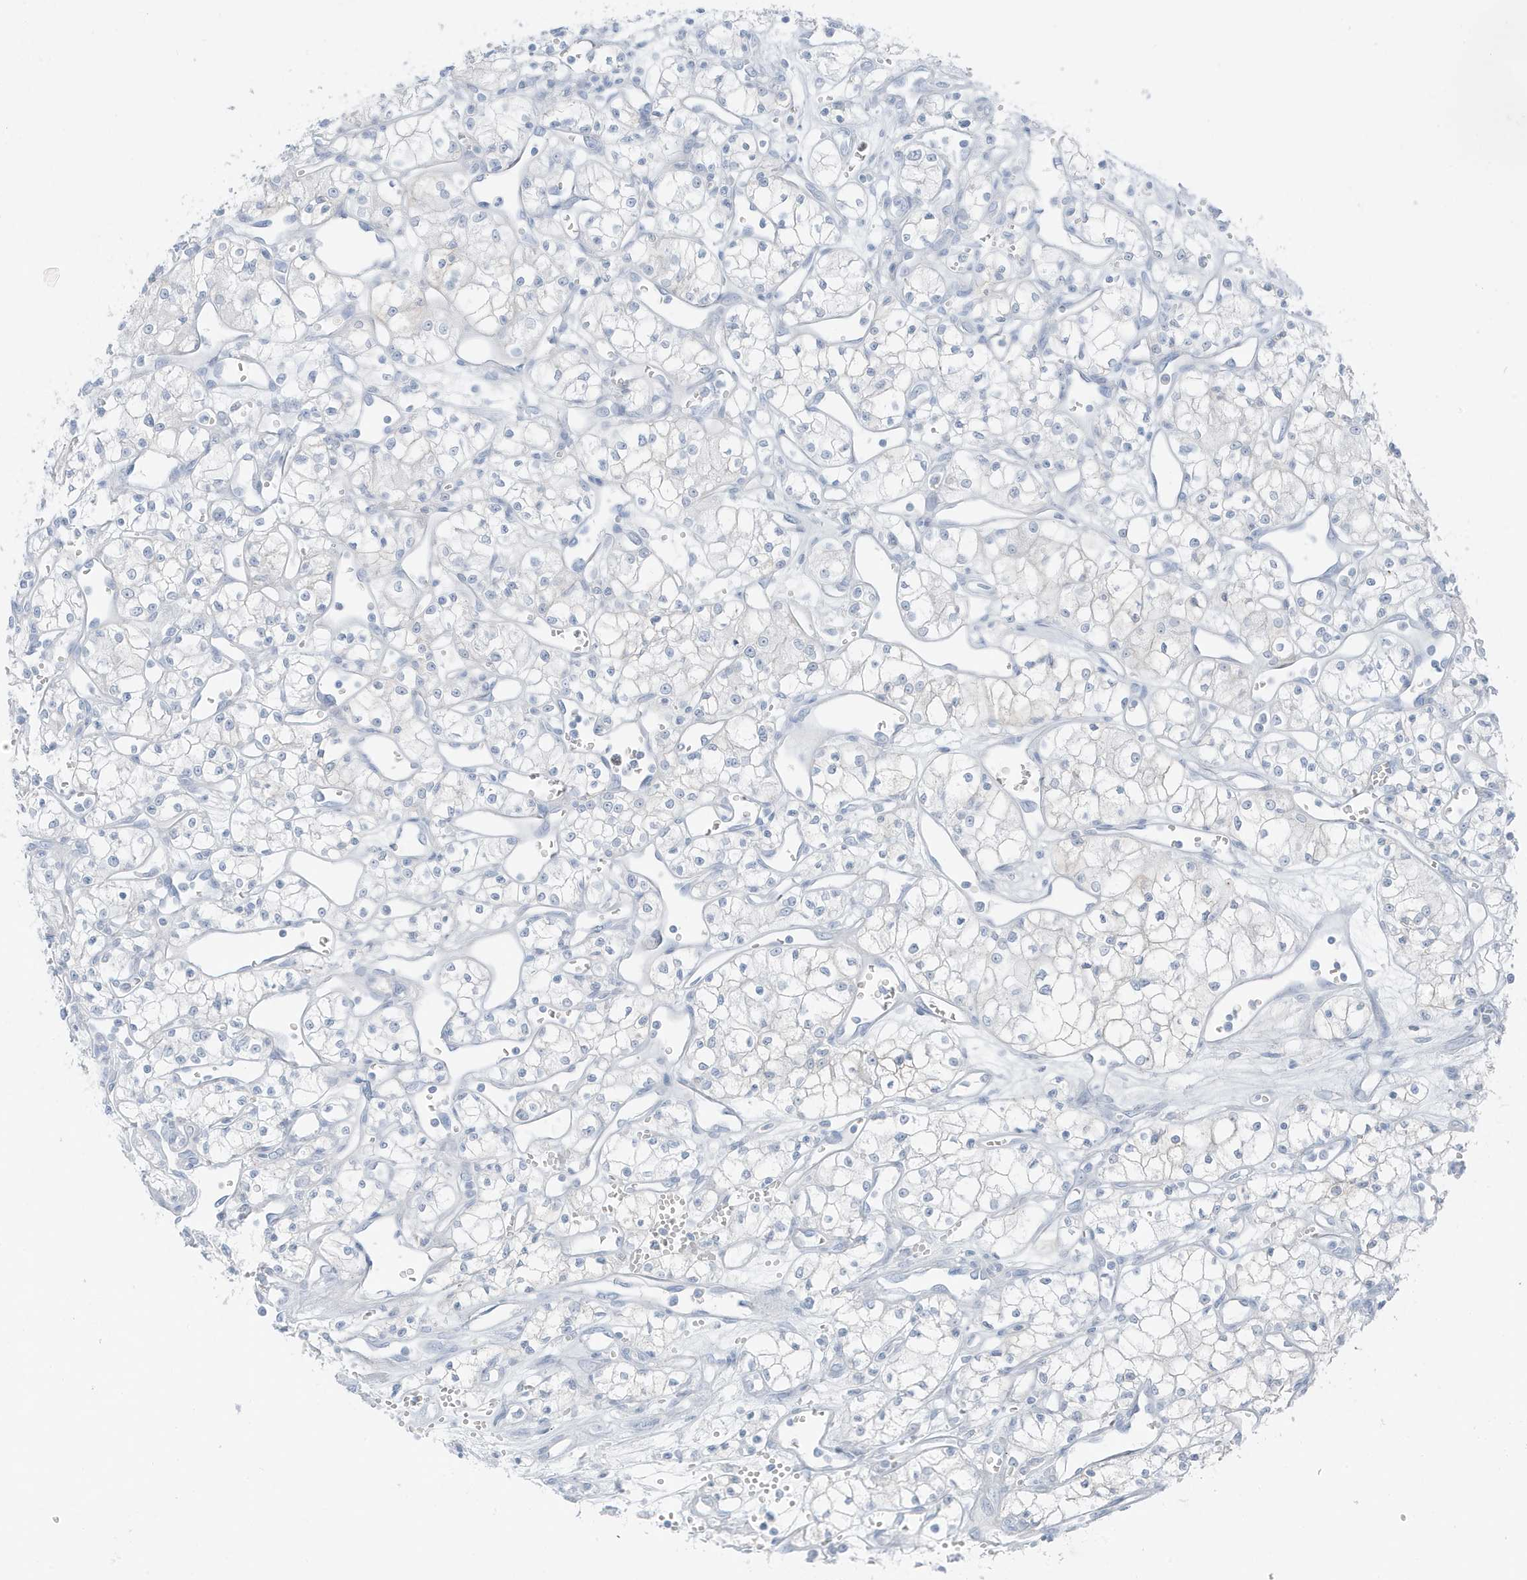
{"staining": {"intensity": "negative", "quantity": "none", "location": "none"}, "tissue": "renal cancer", "cell_type": "Tumor cells", "image_type": "cancer", "snomed": [{"axis": "morphology", "description": "Adenocarcinoma, NOS"}, {"axis": "topography", "description": "Kidney"}], "caption": "Immunohistochemistry (IHC) of adenocarcinoma (renal) displays no positivity in tumor cells.", "gene": "ZFP64", "patient": {"sex": "male", "age": 59}}